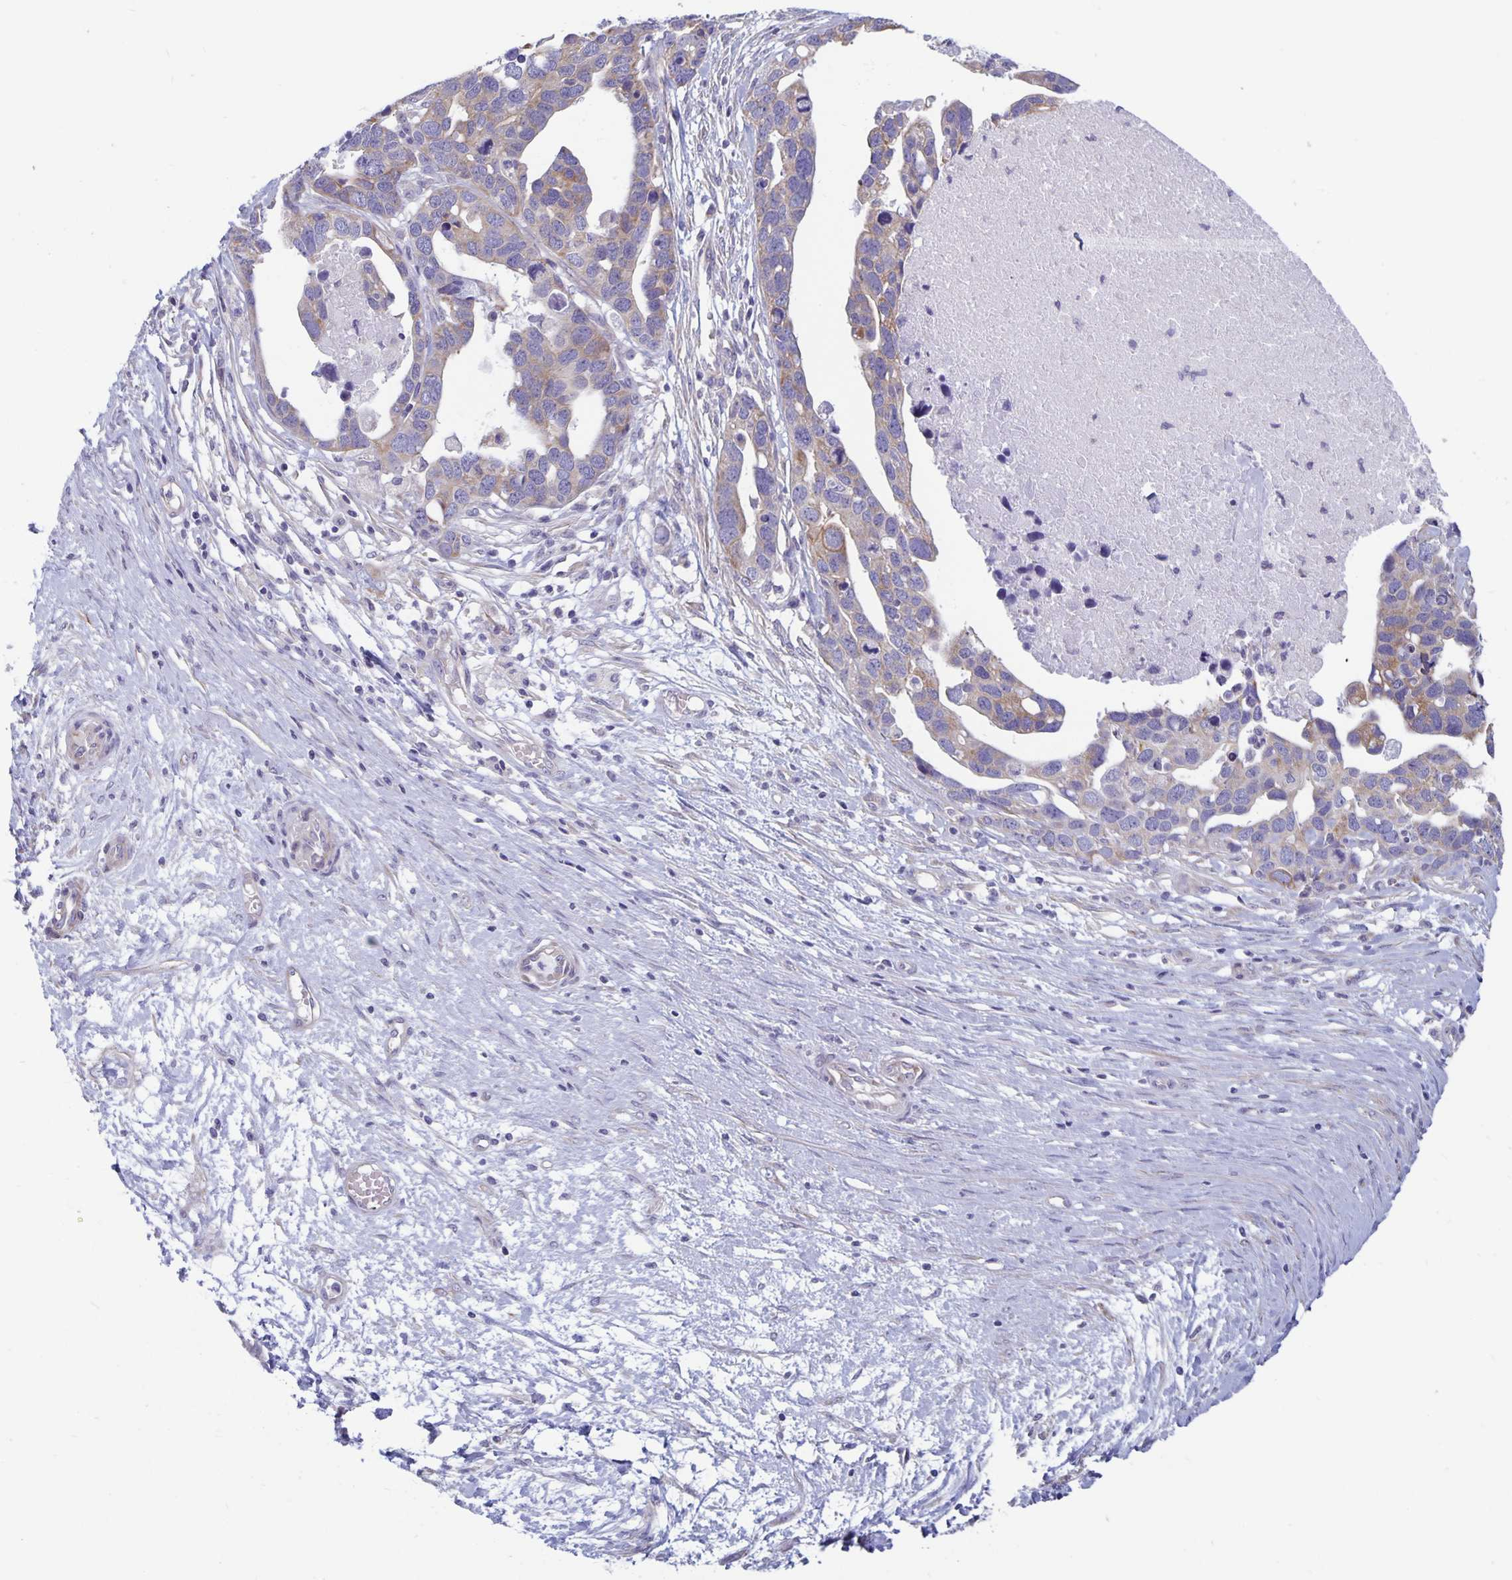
{"staining": {"intensity": "weak", "quantity": "25%-75%", "location": "cytoplasmic/membranous"}, "tissue": "ovarian cancer", "cell_type": "Tumor cells", "image_type": "cancer", "snomed": [{"axis": "morphology", "description": "Cystadenocarcinoma, serous, NOS"}, {"axis": "topography", "description": "Ovary"}], "caption": "Immunohistochemistry histopathology image of neoplastic tissue: human ovarian cancer stained using immunohistochemistry (IHC) exhibits low levels of weak protein expression localized specifically in the cytoplasmic/membranous of tumor cells, appearing as a cytoplasmic/membranous brown color.", "gene": "PLCB3", "patient": {"sex": "female", "age": 54}}